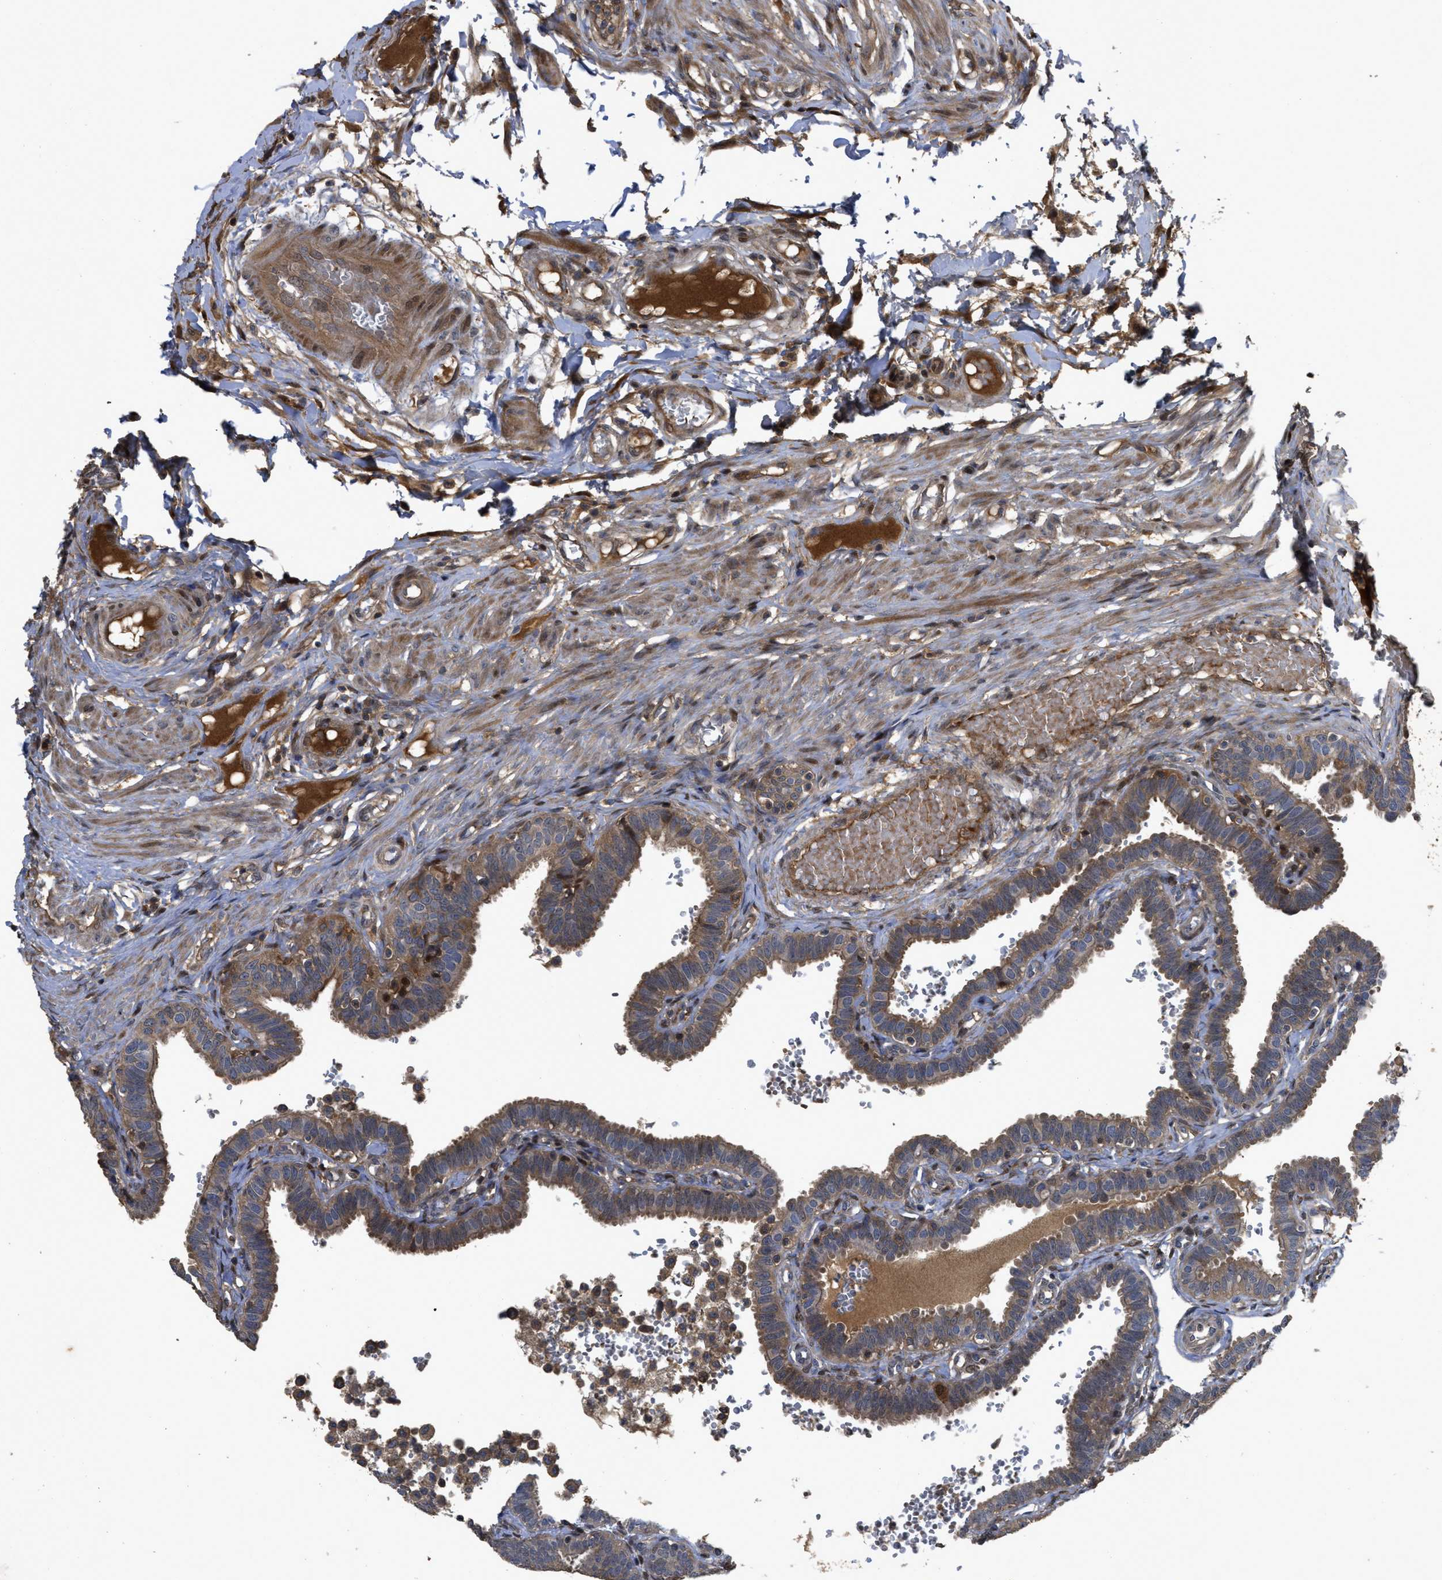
{"staining": {"intensity": "moderate", "quantity": ">75%", "location": "cytoplasmic/membranous"}, "tissue": "fallopian tube", "cell_type": "Glandular cells", "image_type": "normal", "snomed": [{"axis": "morphology", "description": "Normal tissue, NOS"}, {"axis": "topography", "description": "Fallopian tube"}, {"axis": "topography", "description": "Placenta"}], "caption": "High-magnification brightfield microscopy of benign fallopian tube stained with DAB (3,3'-diaminobenzidine) (brown) and counterstained with hematoxylin (blue). glandular cells exhibit moderate cytoplasmic/membranous positivity is appreciated in approximately>75% of cells.", "gene": "CBR3", "patient": {"sex": "female", "age": 34}}